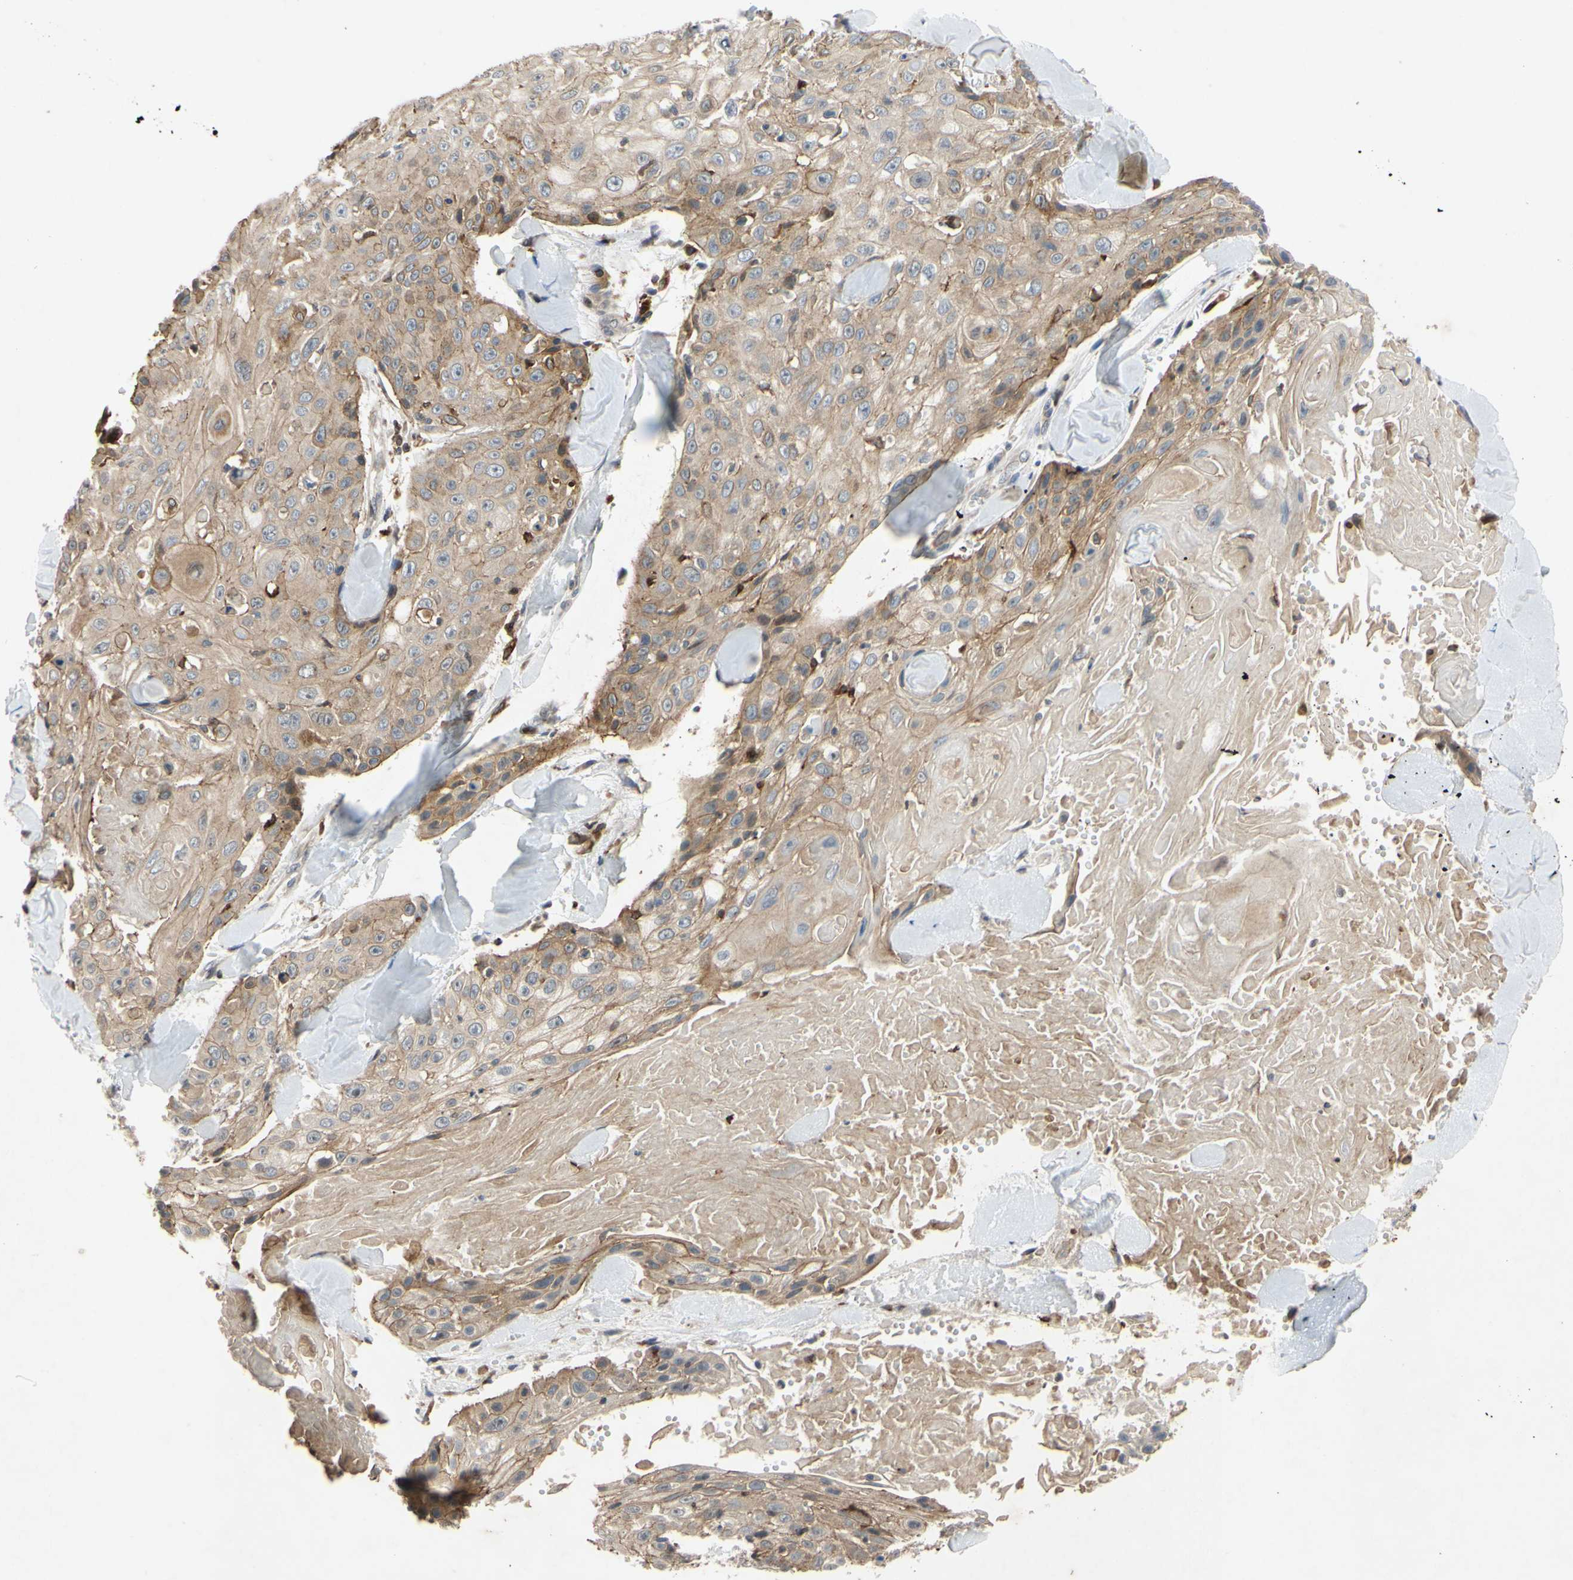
{"staining": {"intensity": "weak", "quantity": ">75%", "location": "cytoplasmic/membranous"}, "tissue": "skin cancer", "cell_type": "Tumor cells", "image_type": "cancer", "snomed": [{"axis": "morphology", "description": "Squamous cell carcinoma, NOS"}, {"axis": "topography", "description": "Skin"}], "caption": "IHC photomicrograph of neoplastic tissue: skin cancer stained using IHC exhibits low levels of weak protein expression localized specifically in the cytoplasmic/membranous of tumor cells, appearing as a cytoplasmic/membranous brown color.", "gene": "PLXNA2", "patient": {"sex": "male", "age": 86}}